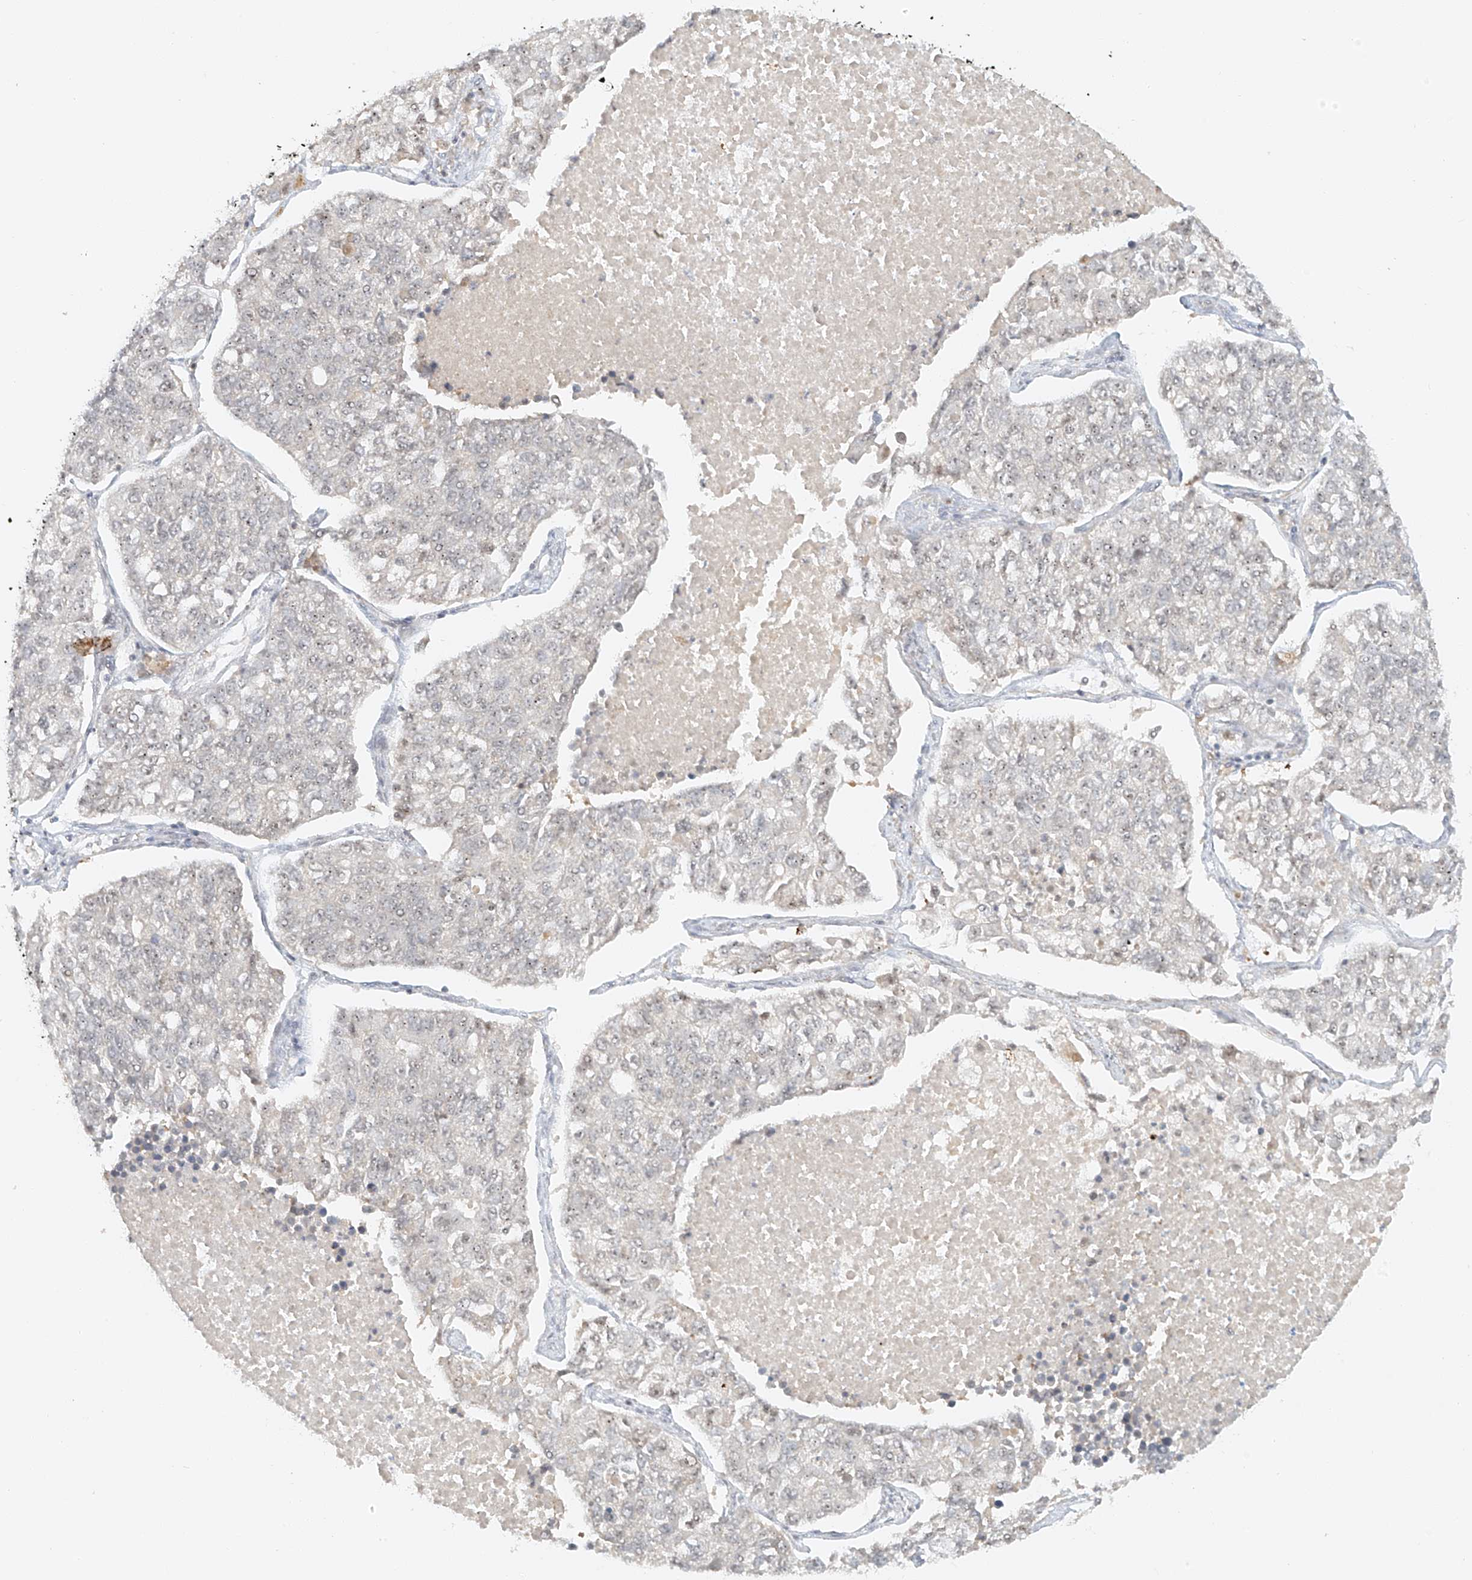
{"staining": {"intensity": "negative", "quantity": "none", "location": "none"}, "tissue": "lung cancer", "cell_type": "Tumor cells", "image_type": "cancer", "snomed": [{"axis": "morphology", "description": "Adenocarcinoma, NOS"}, {"axis": "topography", "description": "Lung"}], "caption": "Immunohistochemistry micrograph of neoplastic tissue: lung cancer (adenocarcinoma) stained with DAB (3,3'-diaminobenzidine) reveals no significant protein staining in tumor cells.", "gene": "MIPEP", "patient": {"sex": "male", "age": 49}}